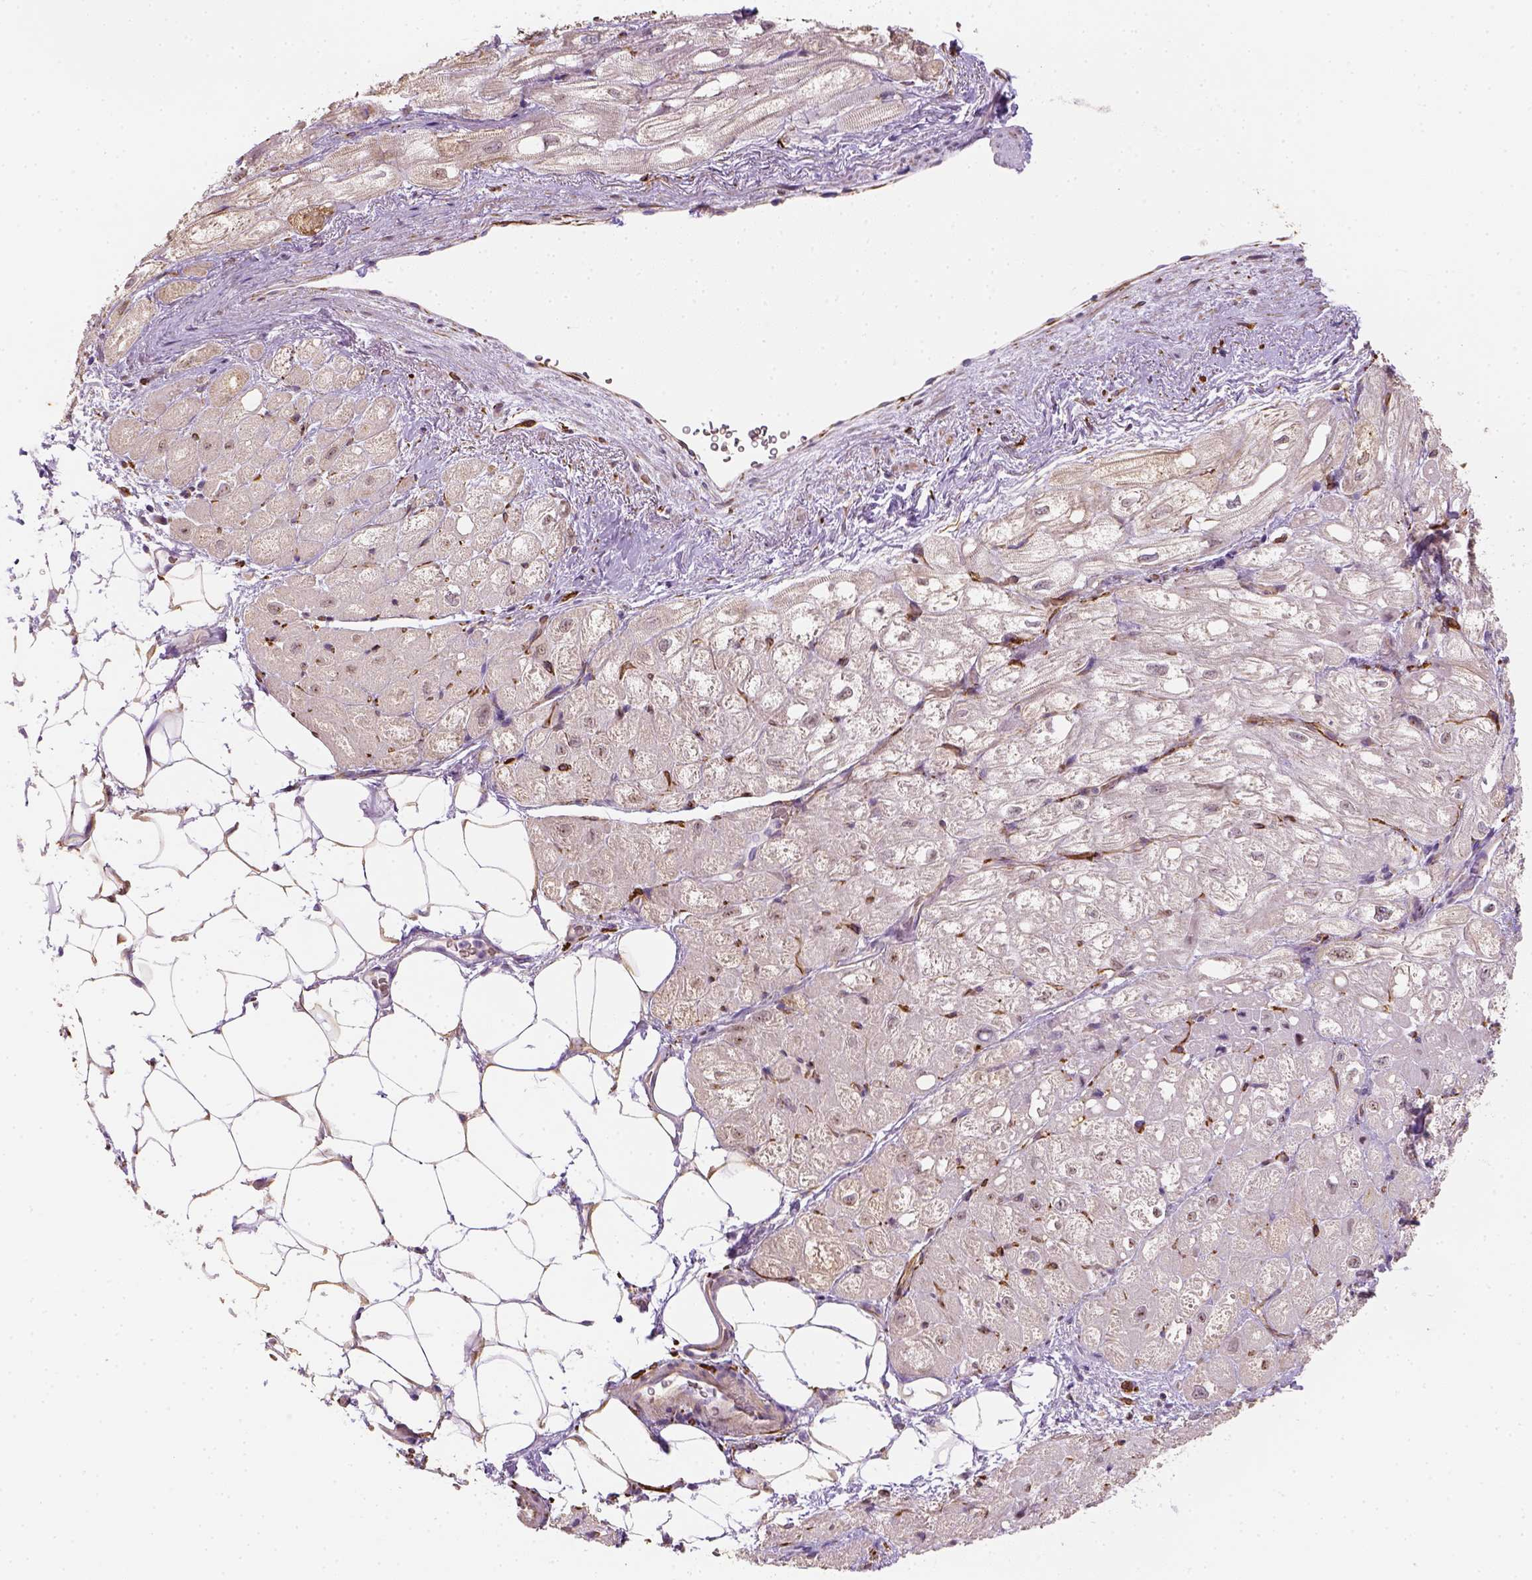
{"staining": {"intensity": "negative", "quantity": "none", "location": "none"}, "tissue": "heart muscle", "cell_type": "Cardiomyocytes", "image_type": "normal", "snomed": [{"axis": "morphology", "description": "Normal tissue, NOS"}, {"axis": "topography", "description": "Heart"}], "caption": "This histopathology image is of benign heart muscle stained with IHC to label a protein in brown with the nuclei are counter-stained blue. There is no staining in cardiomyocytes.", "gene": "CACNB1", "patient": {"sex": "female", "age": 69}}